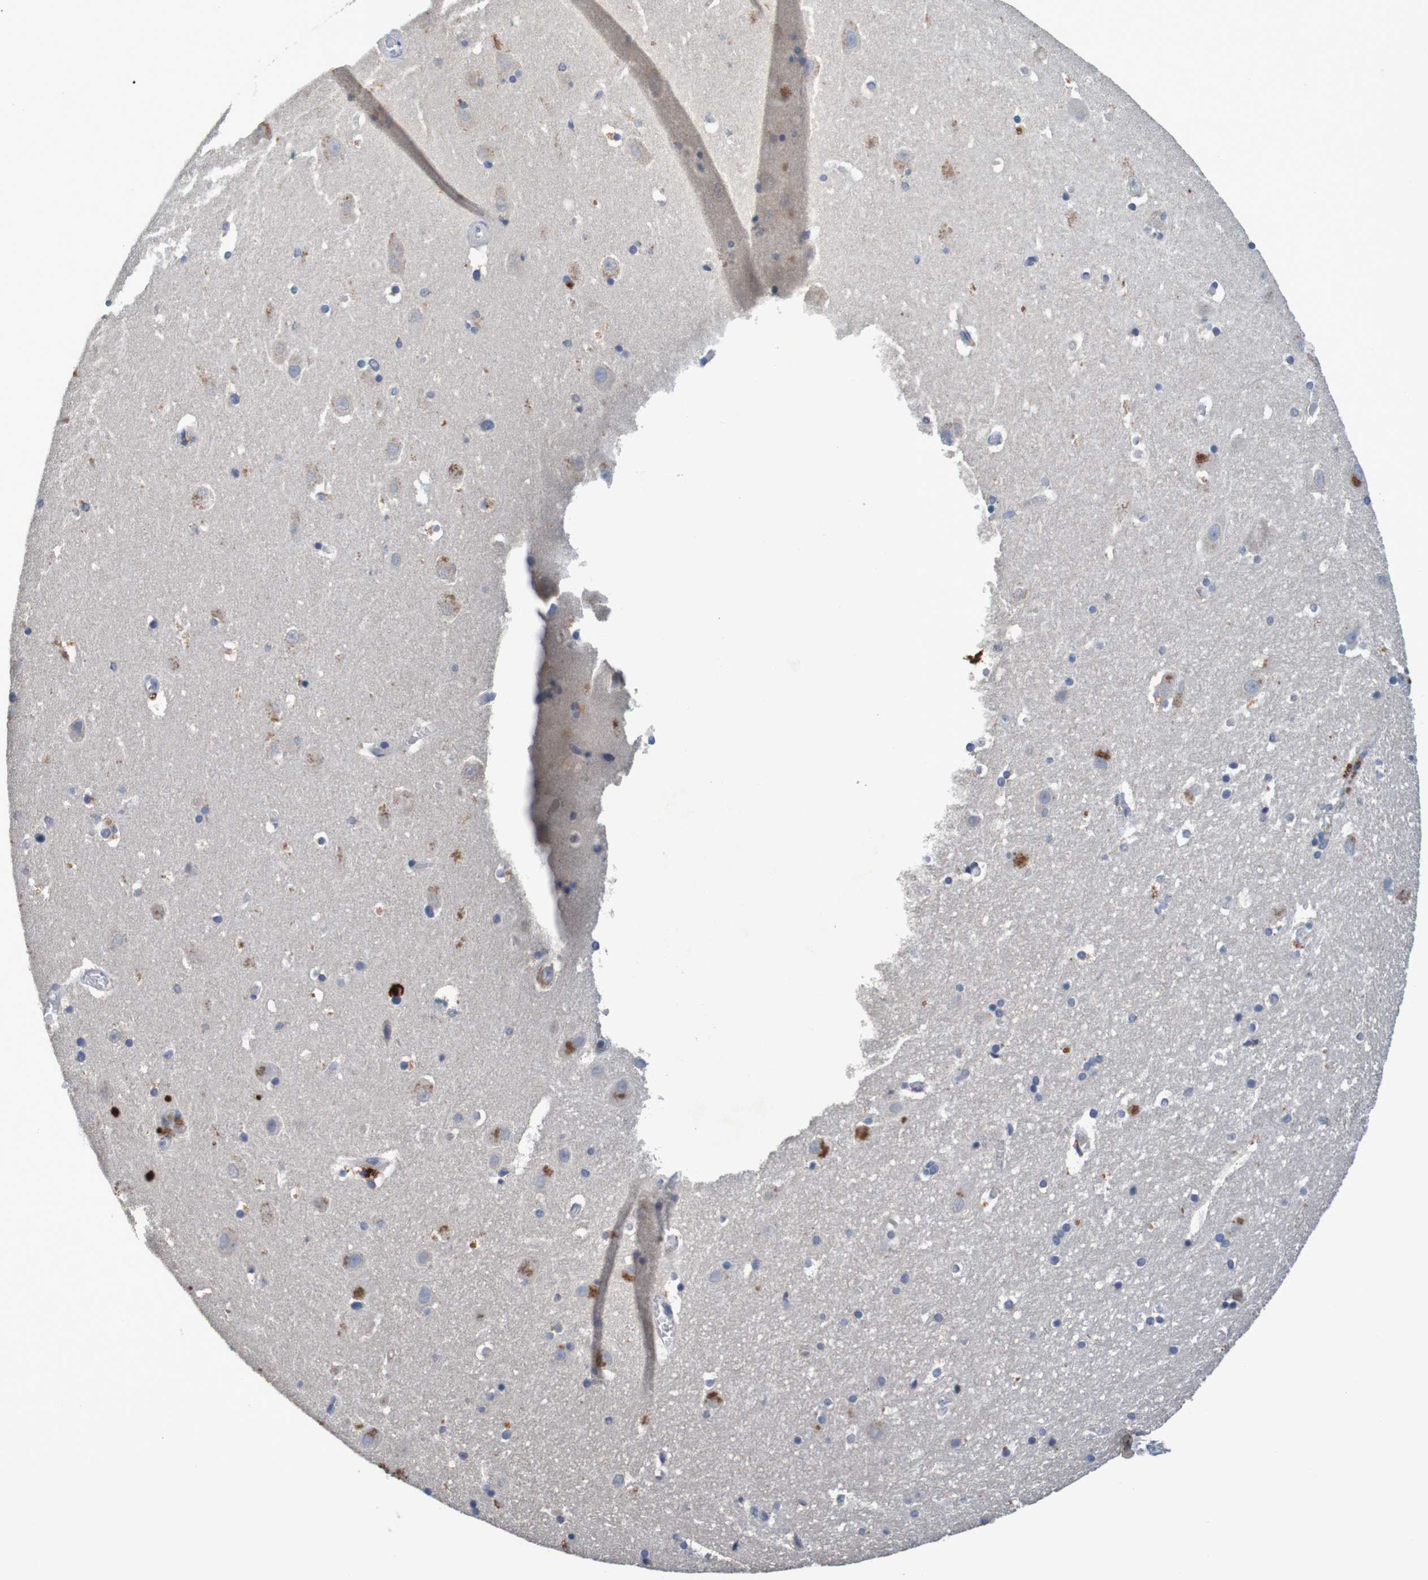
{"staining": {"intensity": "weak", "quantity": "<25%", "location": "cytoplasmic/membranous"}, "tissue": "hippocampus", "cell_type": "Glial cells", "image_type": "normal", "snomed": [{"axis": "morphology", "description": "Normal tissue, NOS"}, {"axis": "topography", "description": "Hippocampus"}], "caption": "Glial cells are negative for brown protein staining in normal hippocampus. (DAB immunohistochemistry with hematoxylin counter stain).", "gene": "LTA", "patient": {"sex": "male", "age": 45}}